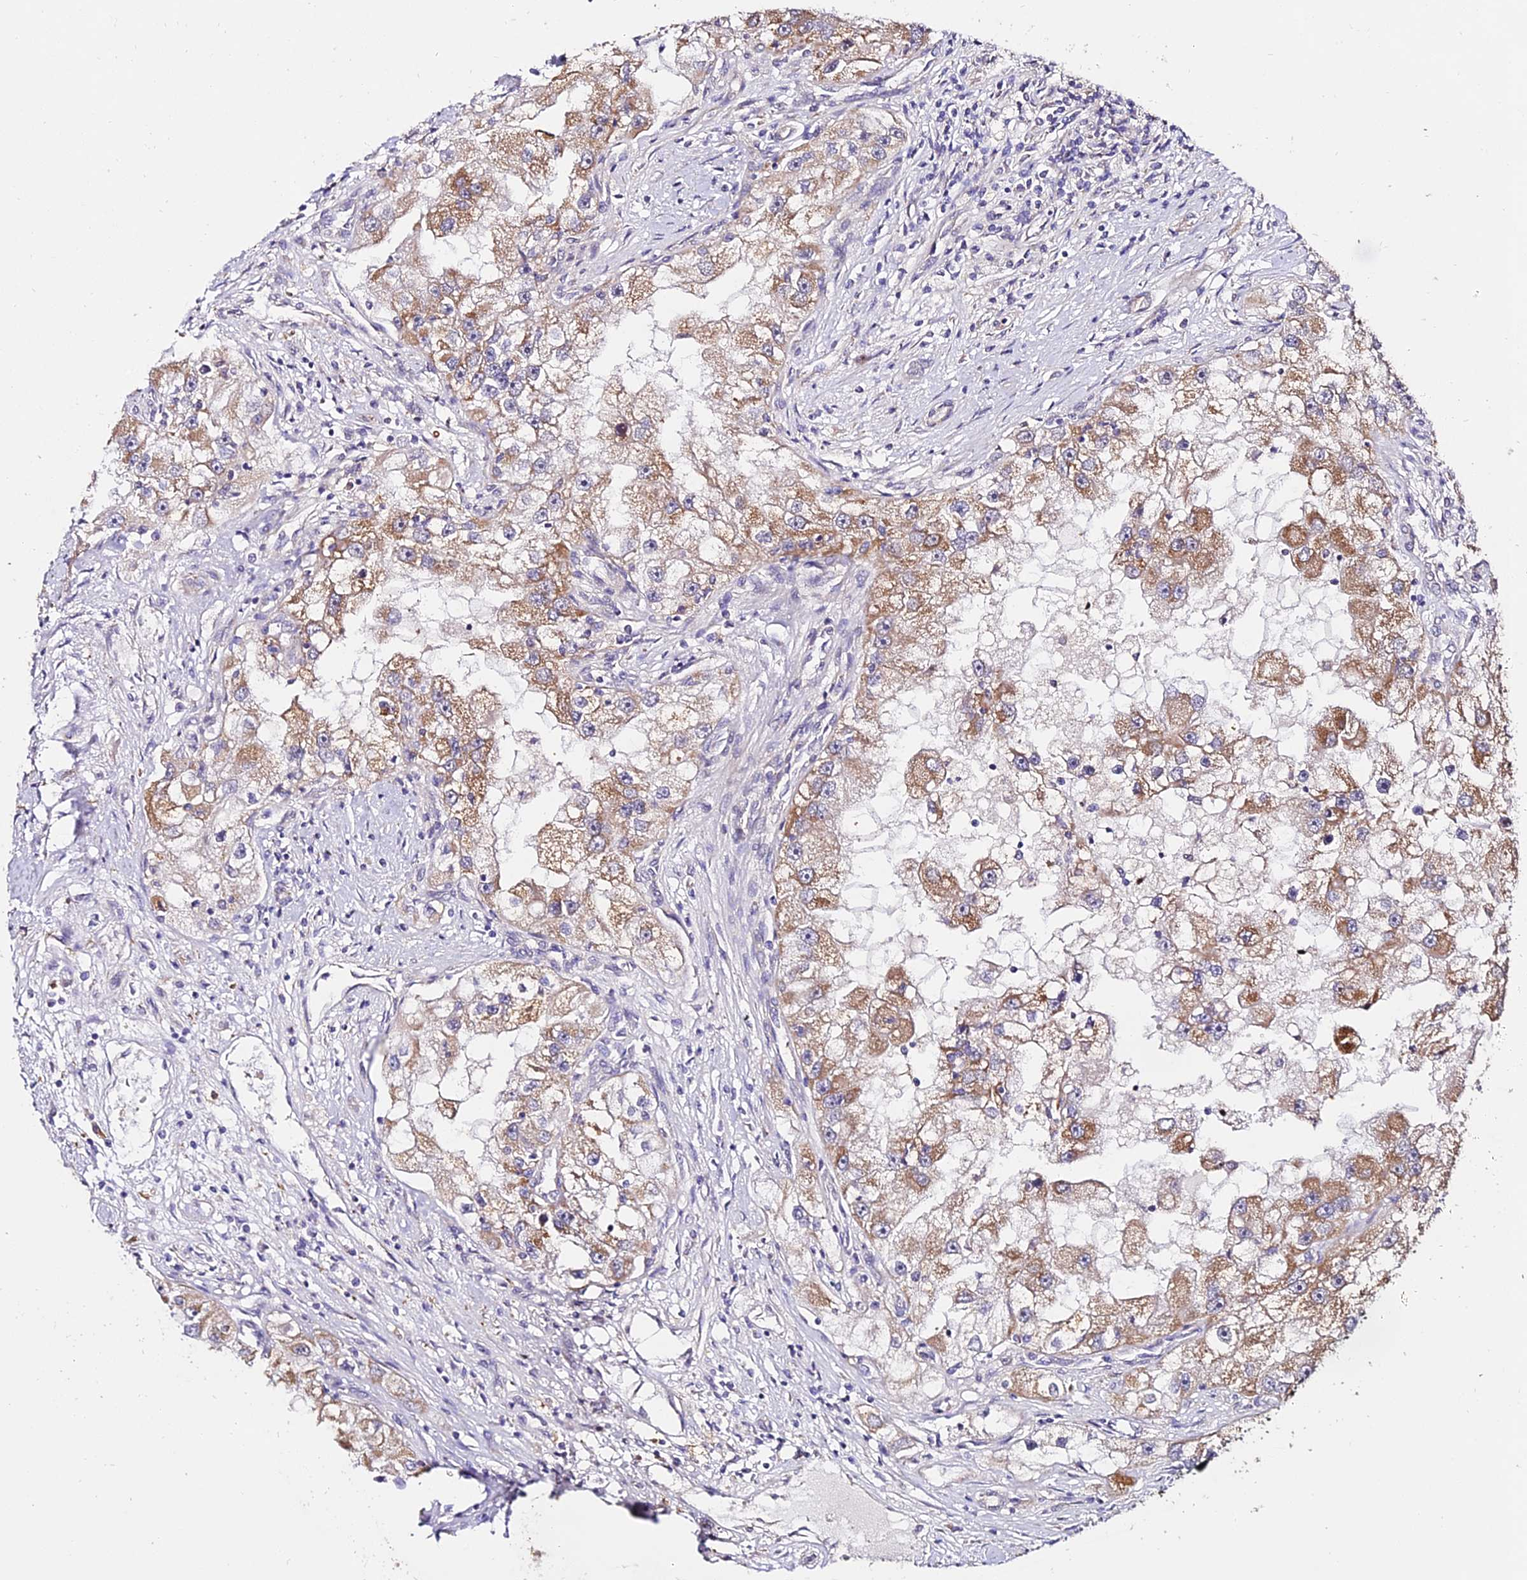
{"staining": {"intensity": "moderate", "quantity": ">75%", "location": "cytoplasmic/membranous"}, "tissue": "renal cancer", "cell_type": "Tumor cells", "image_type": "cancer", "snomed": [{"axis": "morphology", "description": "Adenocarcinoma, NOS"}, {"axis": "topography", "description": "Kidney"}], "caption": "Renal cancer stained with DAB immunohistochemistry displays medium levels of moderate cytoplasmic/membranous positivity in about >75% of tumor cells.", "gene": "WDR5B", "patient": {"sex": "male", "age": 63}}